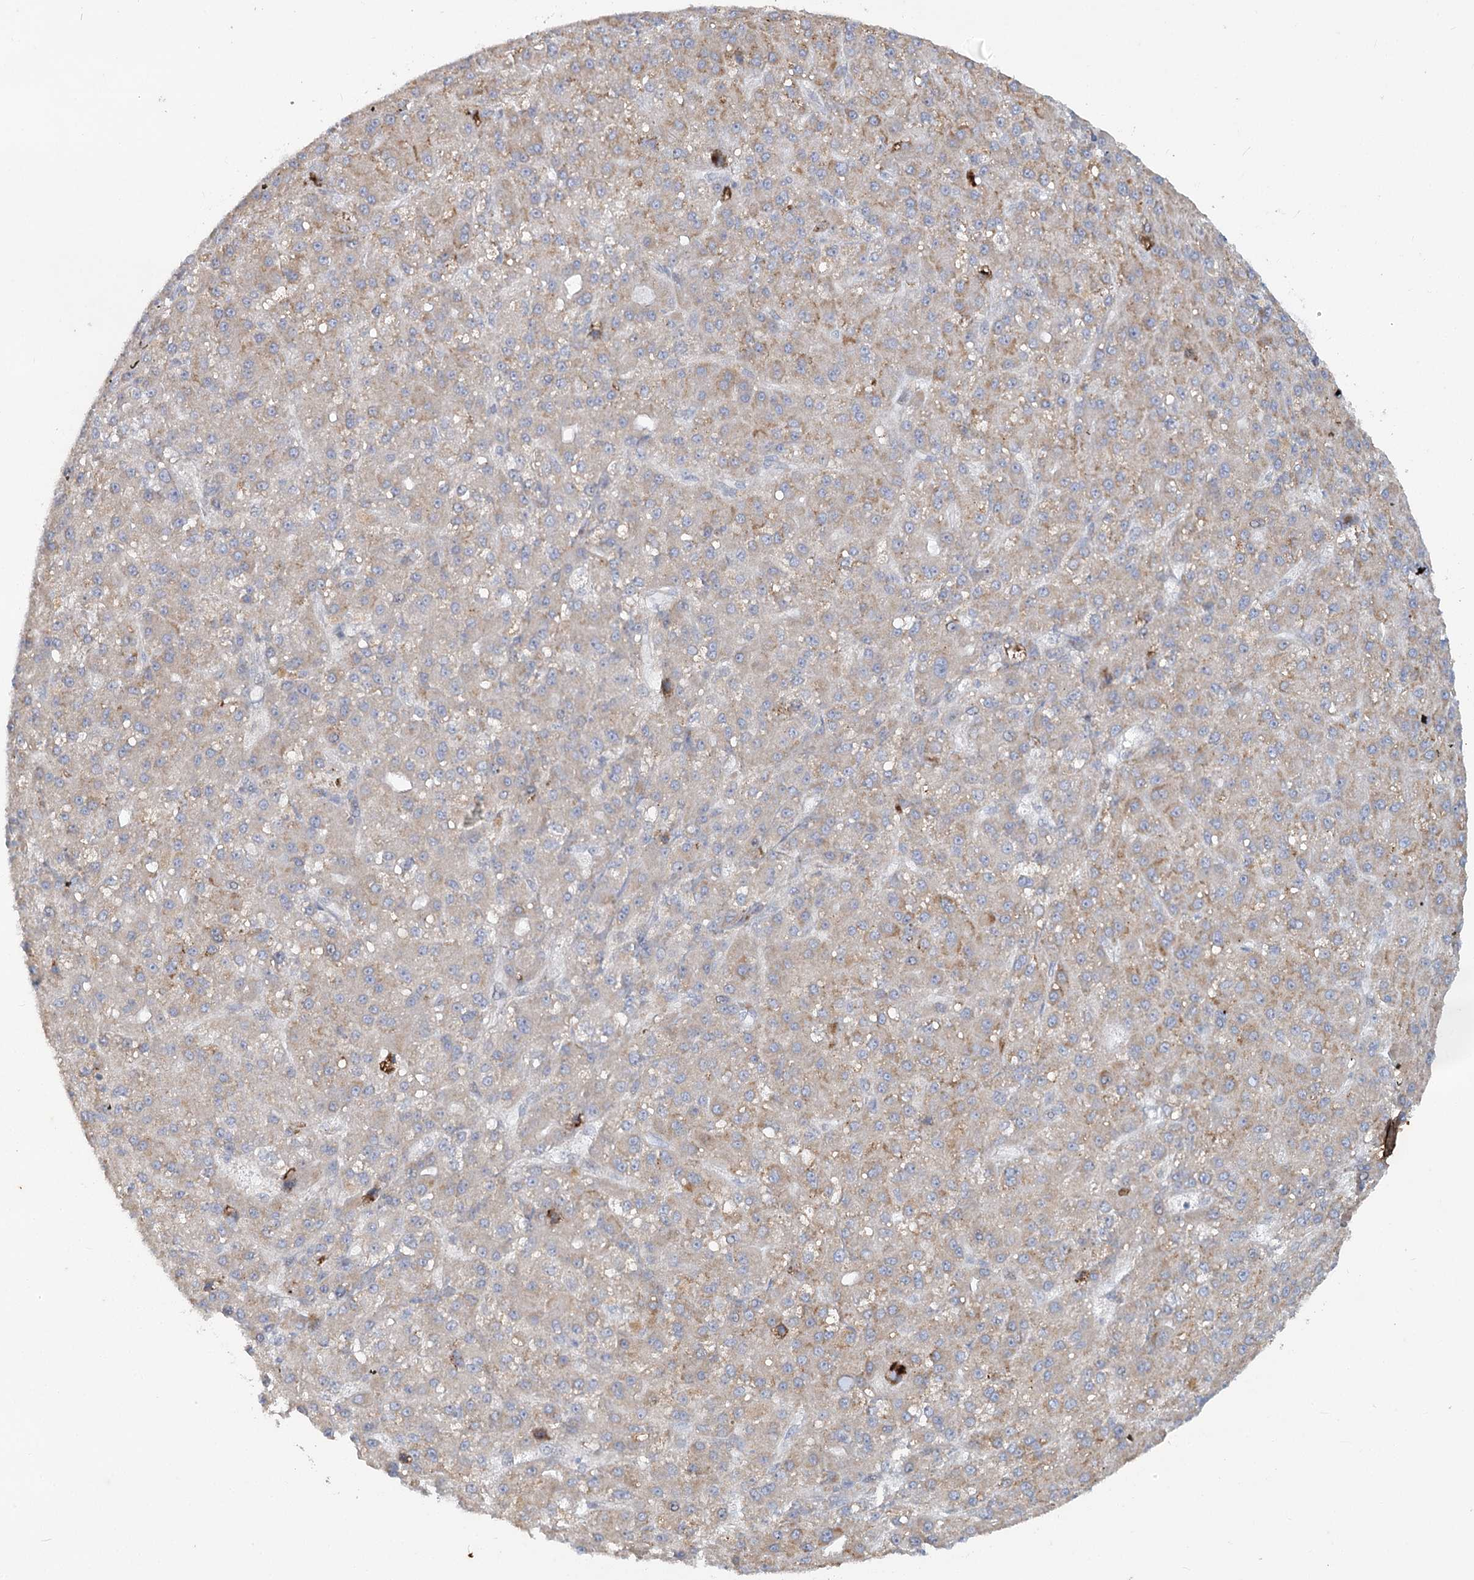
{"staining": {"intensity": "weak", "quantity": "25%-75%", "location": "cytoplasmic/membranous"}, "tissue": "liver cancer", "cell_type": "Tumor cells", "image_type": "cancer", "snomed": [{"axis": "morphology", "description": "Carcinoma, Hepatocellular, NOS"}, {"axis": "topography", "description": "Liver"}], "caption": "Immunohistochemical staining of human liver hepatocellular carcinoma displays weak cytoplasmic/membranous protein positivity in about 25%-75% of tumor cells.", "gene": "MTG1", "patient": {"sex": "male", "age": 67}}